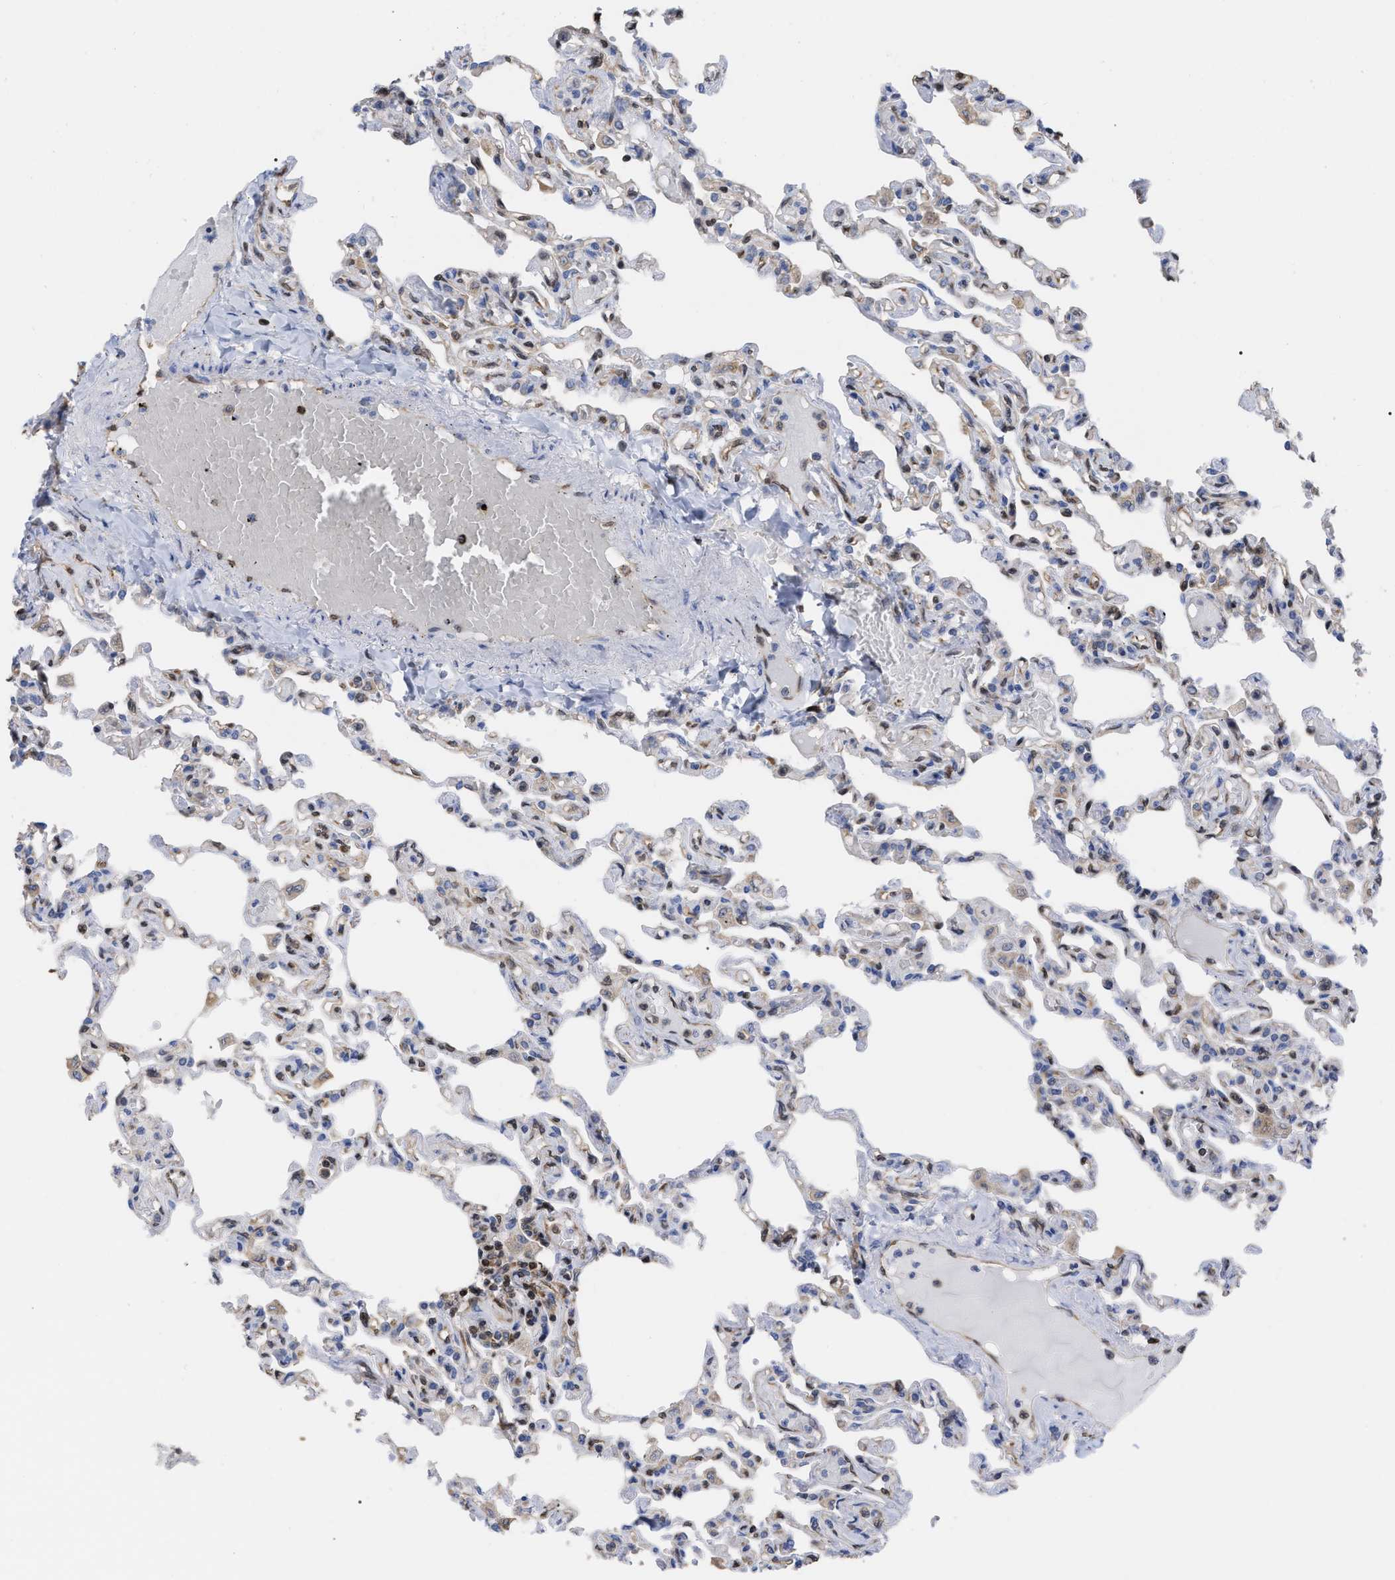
{"staining": {"intensity": "strong", "quantity": "<25%", "location": "nuclear"}, "tissue": "lung", "cell_type": "Alveolar cells", "image_type": "normal", "snomed": [{"axis": "morphology", "description": "Normal tissue, NOS"}, {"axis": "topography", "description": "Lung"}], "caption": "Unremarkable lung shows strong nuclear staining in about <25% of alveolar cells, visualized by immunohistochemistry. The protein of interest is stained brown, and the nuclei are stained in blue (DAB (3,3'-diaminobenzidine) IHC with brightfield microscopy, high magnification).", "gene": "GIMAP4", "patient": {"sex": "male", "age": 21}}